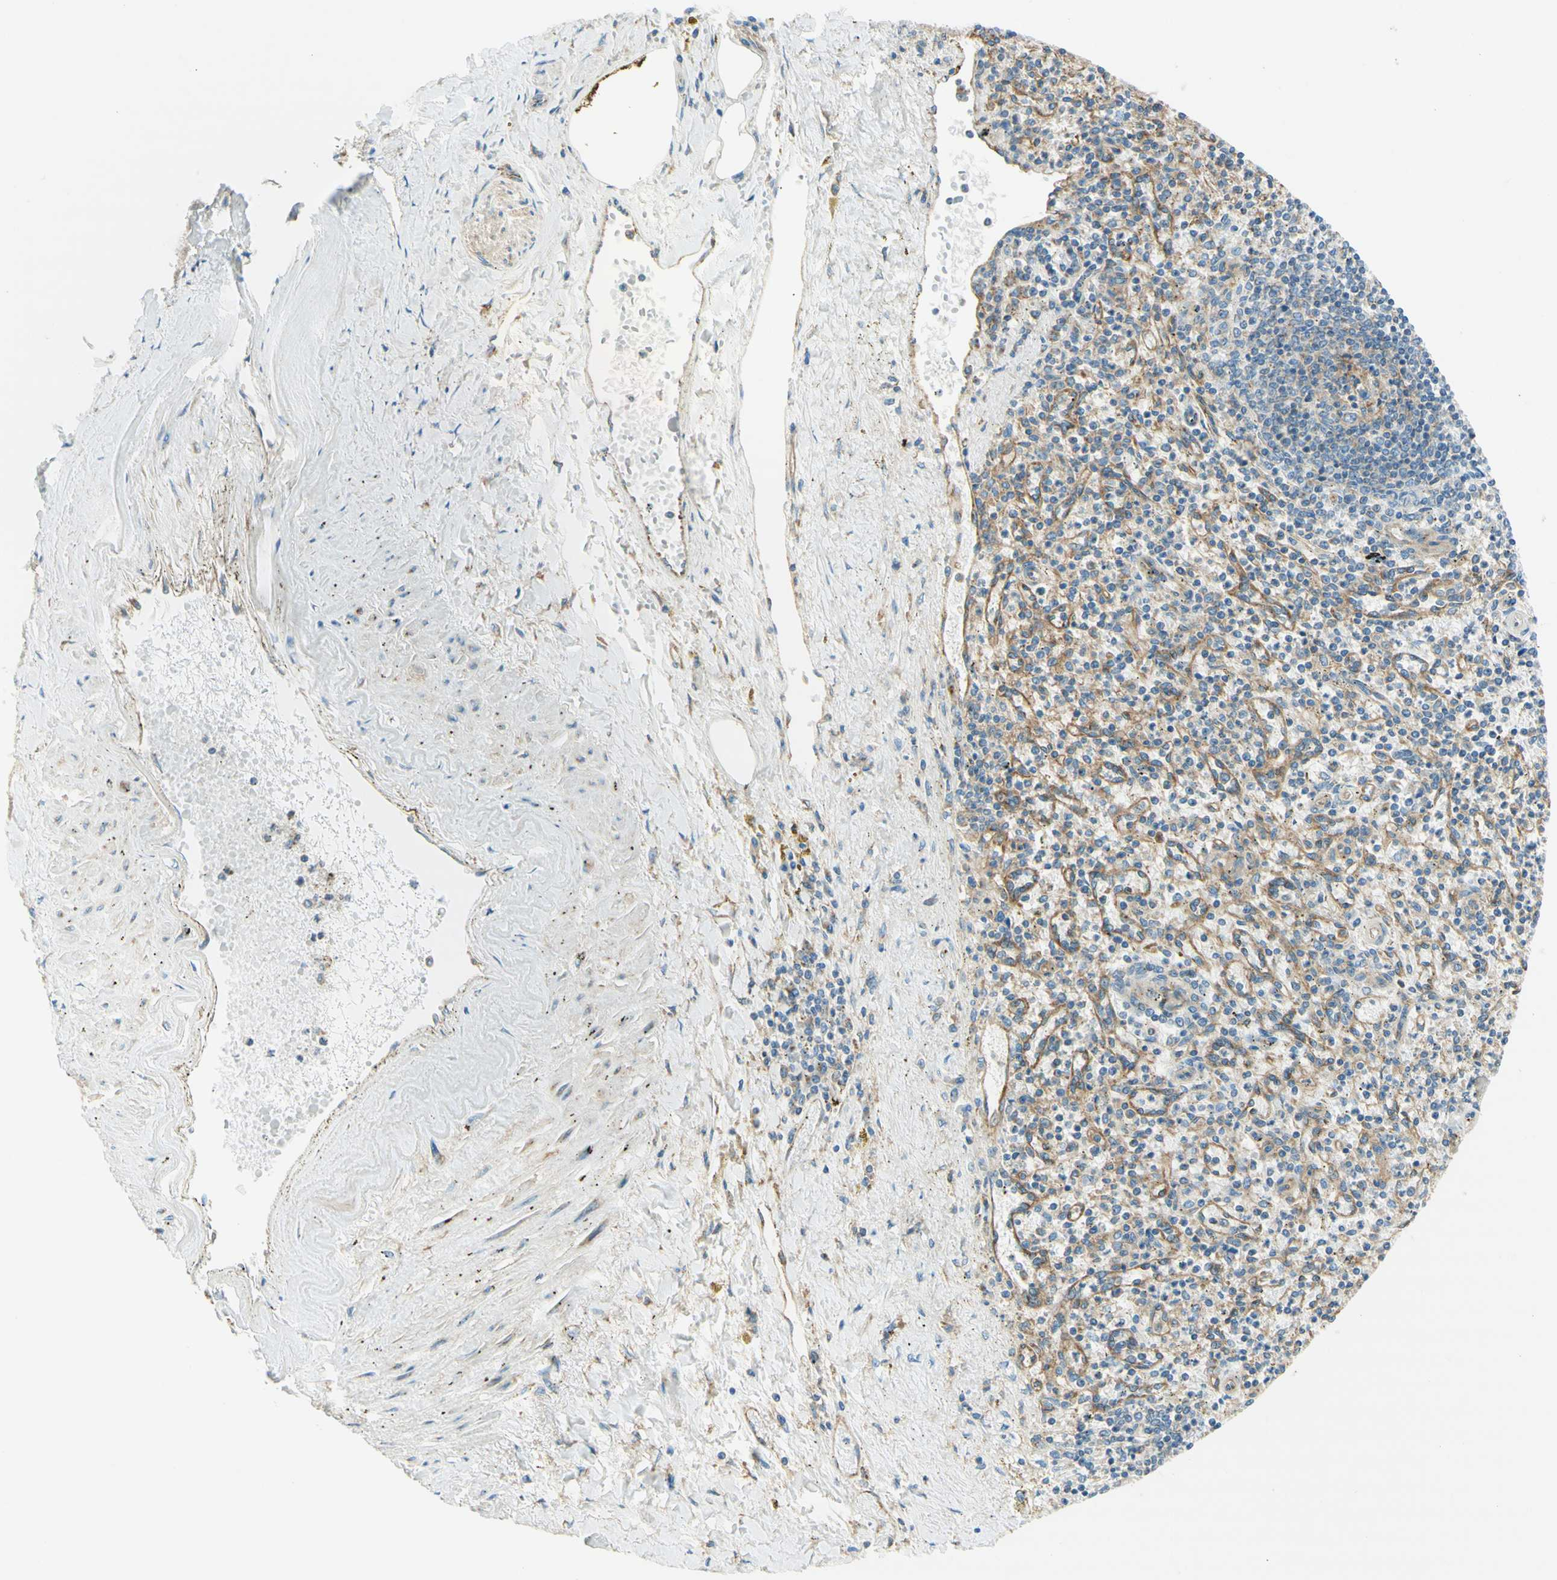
{"staining": {"intensity": "negative", "quantity": "none", "location": "none"}, "tissue": "spleen", "cell_type": "Cells in red pulp", "image_type": "normal", "snomed": [{"axis": "morphology", "description": "Normal tissue, NOS"}, {"axis": "topography", "description": "Spleen"}], "caption": "Human spleen stained for a protein using IHC reveals no staining in cells in red pulp.", "gene": "CLTC", "patient": {"sex": "male", "age": 72}}